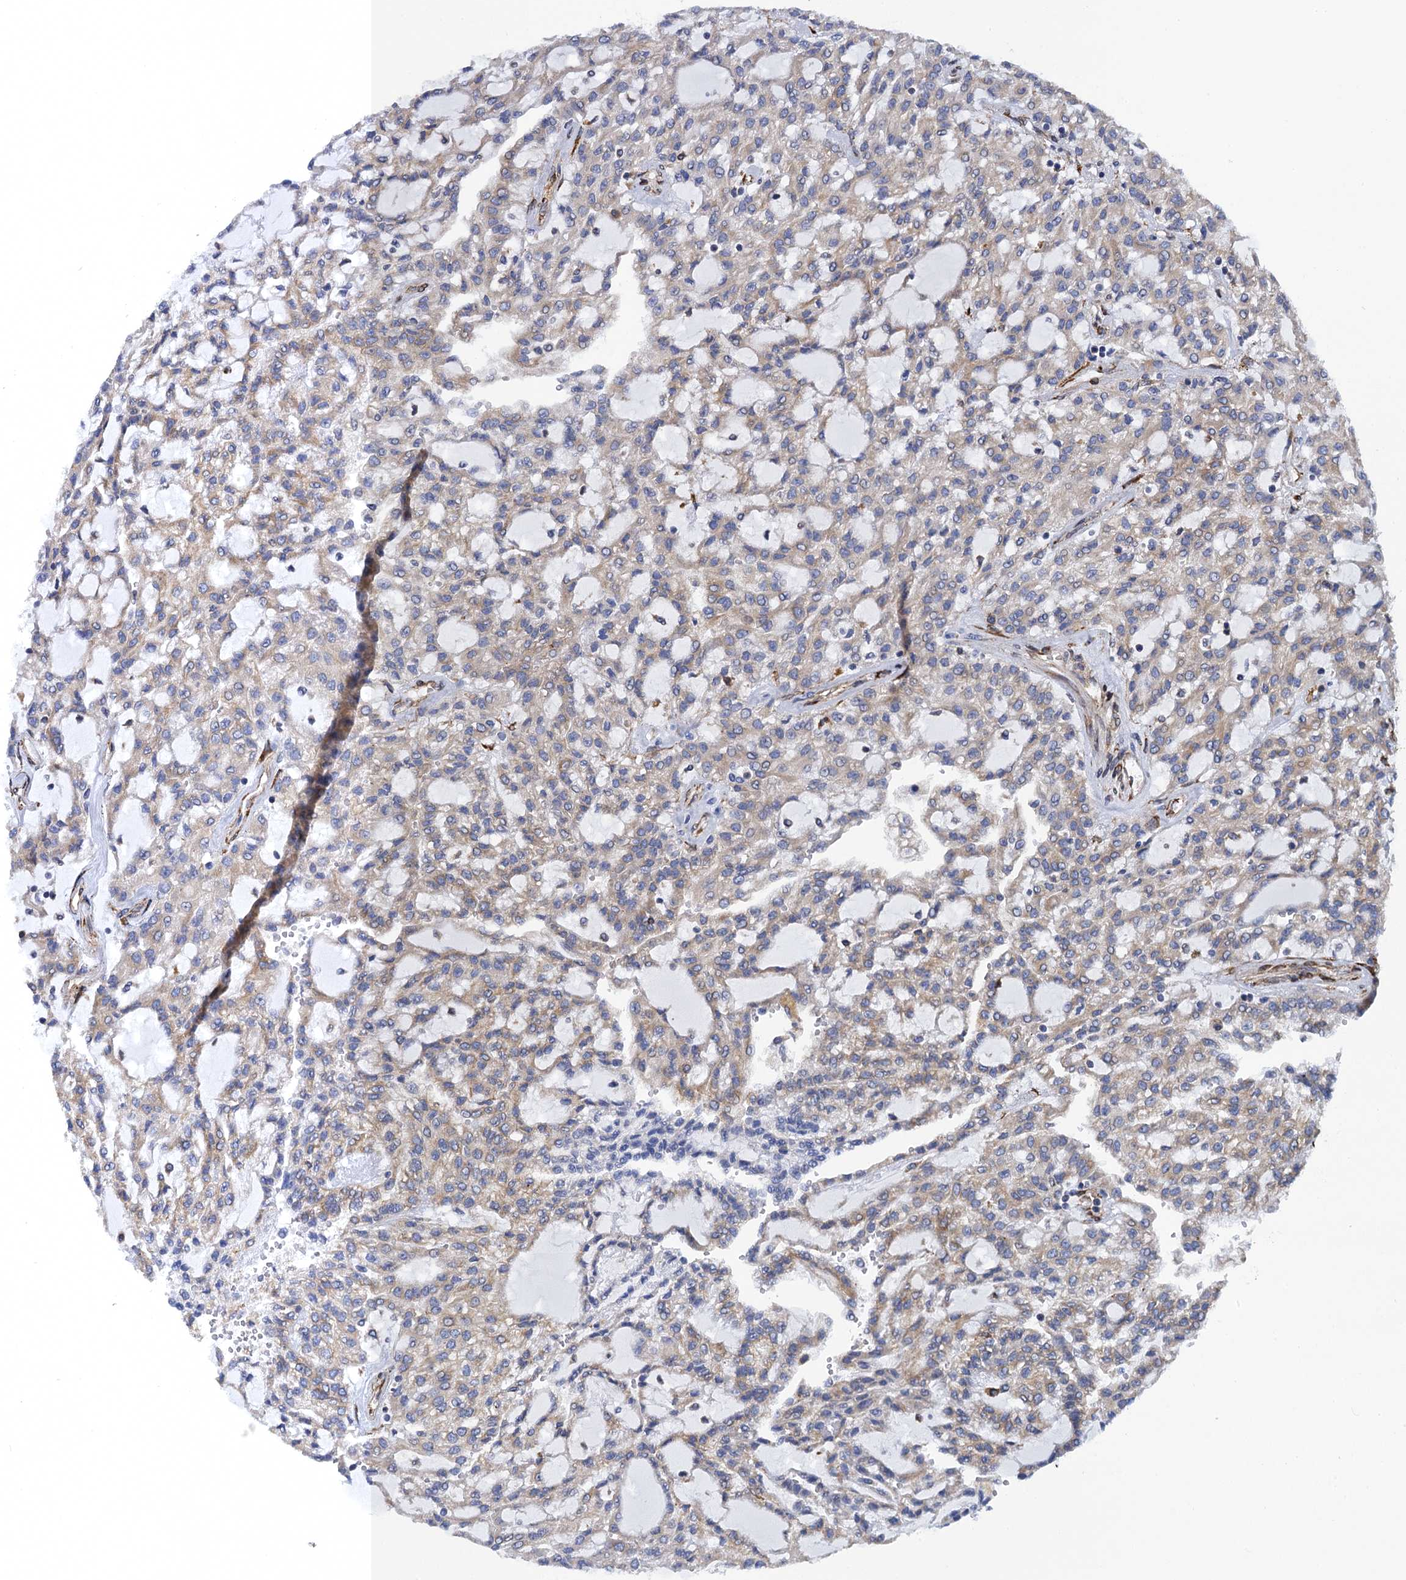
{"staining": {"intensity": "weak", "quantity": ">75%", "location": "cytoplasmic/membranous"}, "tissue": "renal cancer", "cell_type": "Tumor cells", "image_type": "cancer", "snomed": [{"axis": "morphology", "description": "Adenocarcinoma, NOS"}, {"axis": "topography", "description": "Kidney"}], "caption": "Renal cancer (adenocarcinoma) stained for a protein demonstrates weak cytoplasmic/membranous positivity in tumor cells.", "gene": "POGLUT3", "patient": {"sex": "male", "age": 63}}